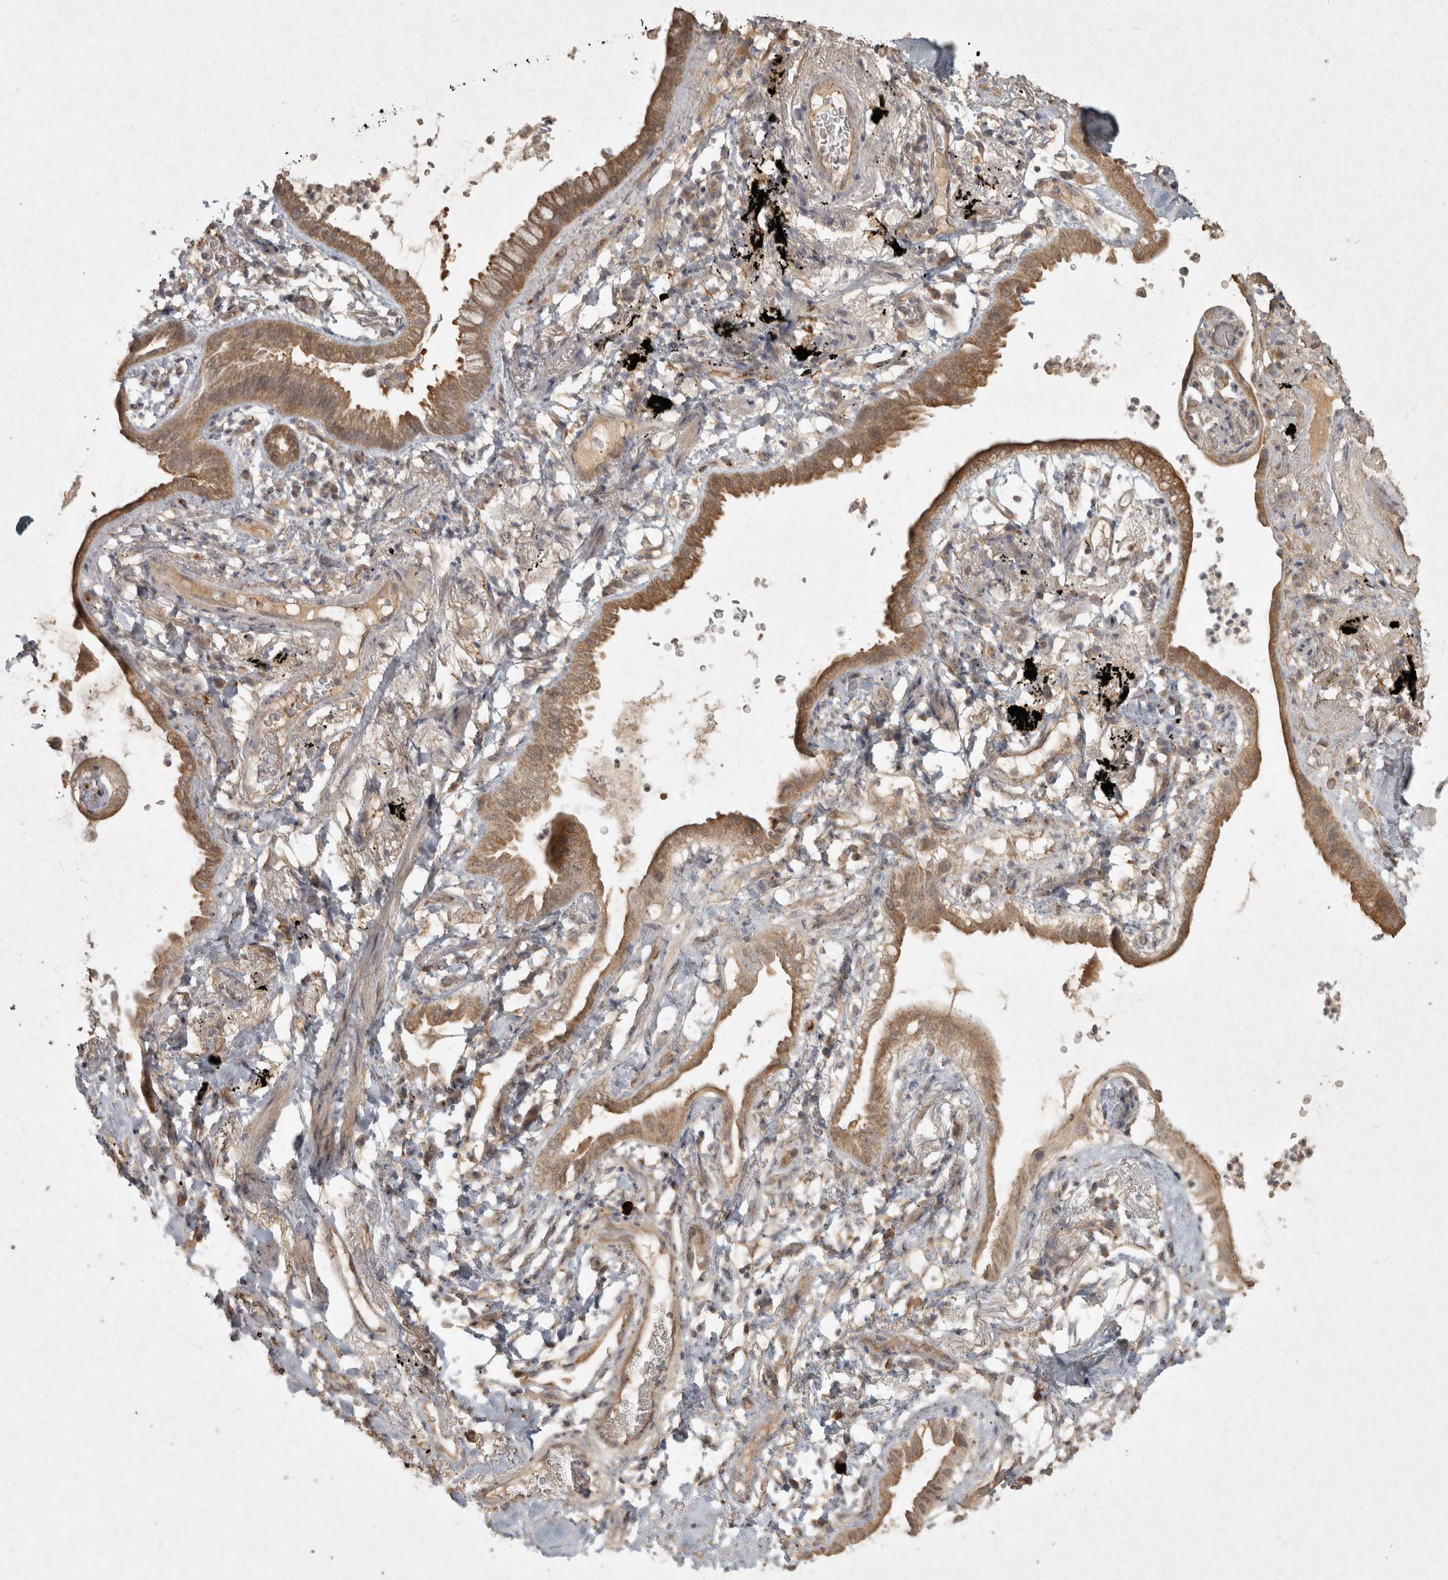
{"staining": {"intensity": "moderate", "quantity": ">75%", "location": "cytoplasmic/membranous"}, "tissue": "lung cancer", "cell_type": "Tumor cells", "image_type": "cancer", "snomed": [{"axis": "morphology", "description": "Adenocarcinoma, NOS"}, {"axis": "topography", "description": "Lung"}], "caption": "Protein positivity by IHC reveals moderate cytoplasmic/membranous positivity in approximately >75% of tumor cells in lung cancer (adenocarcinoma).", "gene": "OSTN", "patient": {"sex": "female", "age": 70}}